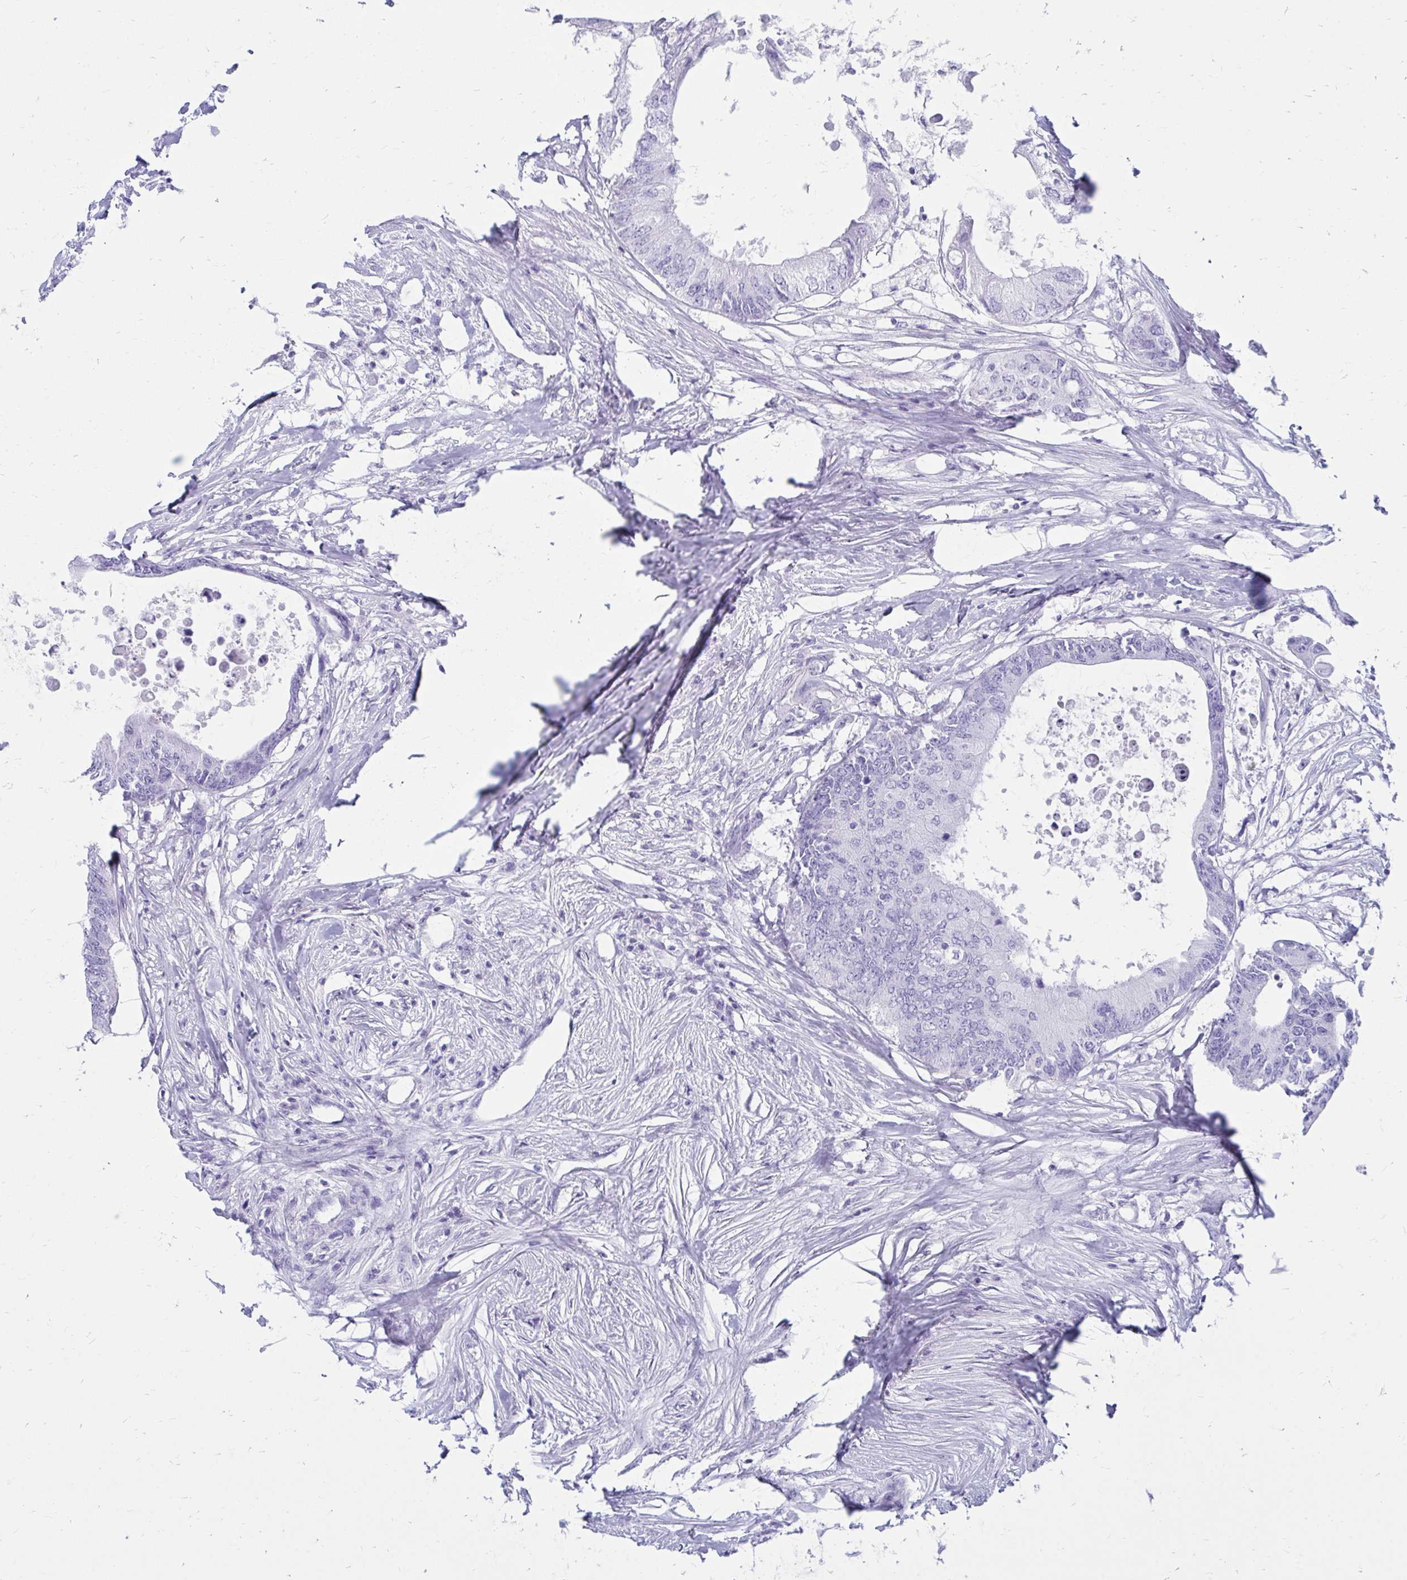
{"staining": {"intensity": "negative", "quantity": "none", "location": "none"}, "tissue": "colorectal cancer", "cell_type": "Tumor cells", "image_type": "cancer", "snomed": [{"axis": "morphology", "description": "Adenocarcinoma, NOS"}, {"axis": "topography", "description": "Colon"}], "caption": "Immunohistochemical staining of colorectal adenocarcinoma shows no significant expression in tumor cells. (DAB immunohistochemistry with hematoxylin counter stain).", "gene": "OR10R2", "patient": {"sex": "male", "age": 71}}